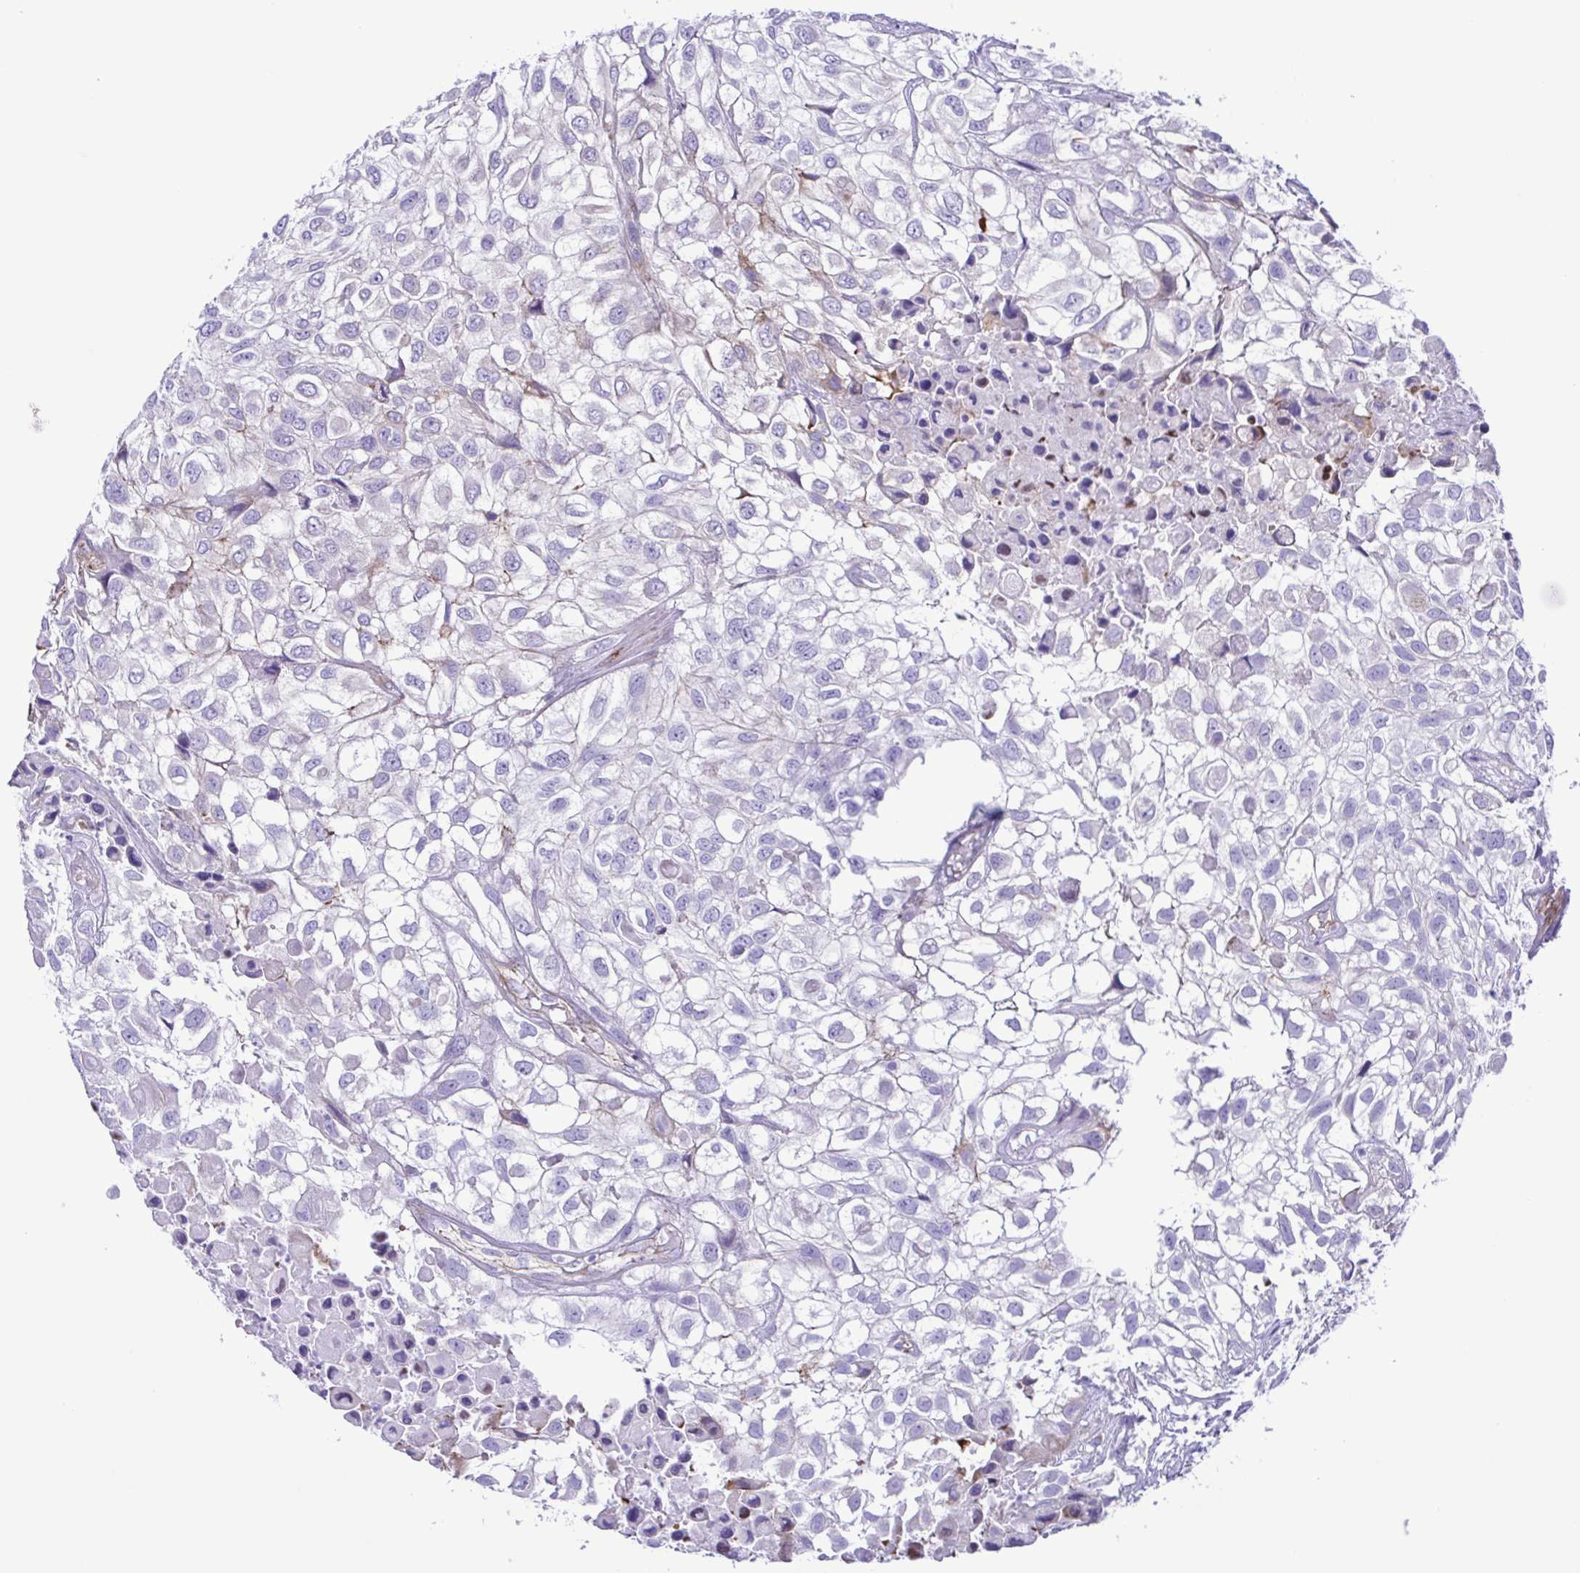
{"staining": {"intensity": "negative", "quantity": "none", "location": "none"}, "tissue": "urothelial cancer", "cell_type": "Tumor cells", "image_type": "cancer", "snomed": [{"axis": "morphology", "description": "Urothelial carcinoma, High grade"}, {"axis": "topography", "description": "Urinary bladder"}], "caption": "Immunohistochemistry (IHC) histopathology image of human high-grade urothelial carcinoma stained for a protein (brown), which demonstrates no expression in tumor cells.", "gene": "FLT1", "patient": {"sex": "male", "age": 56}}